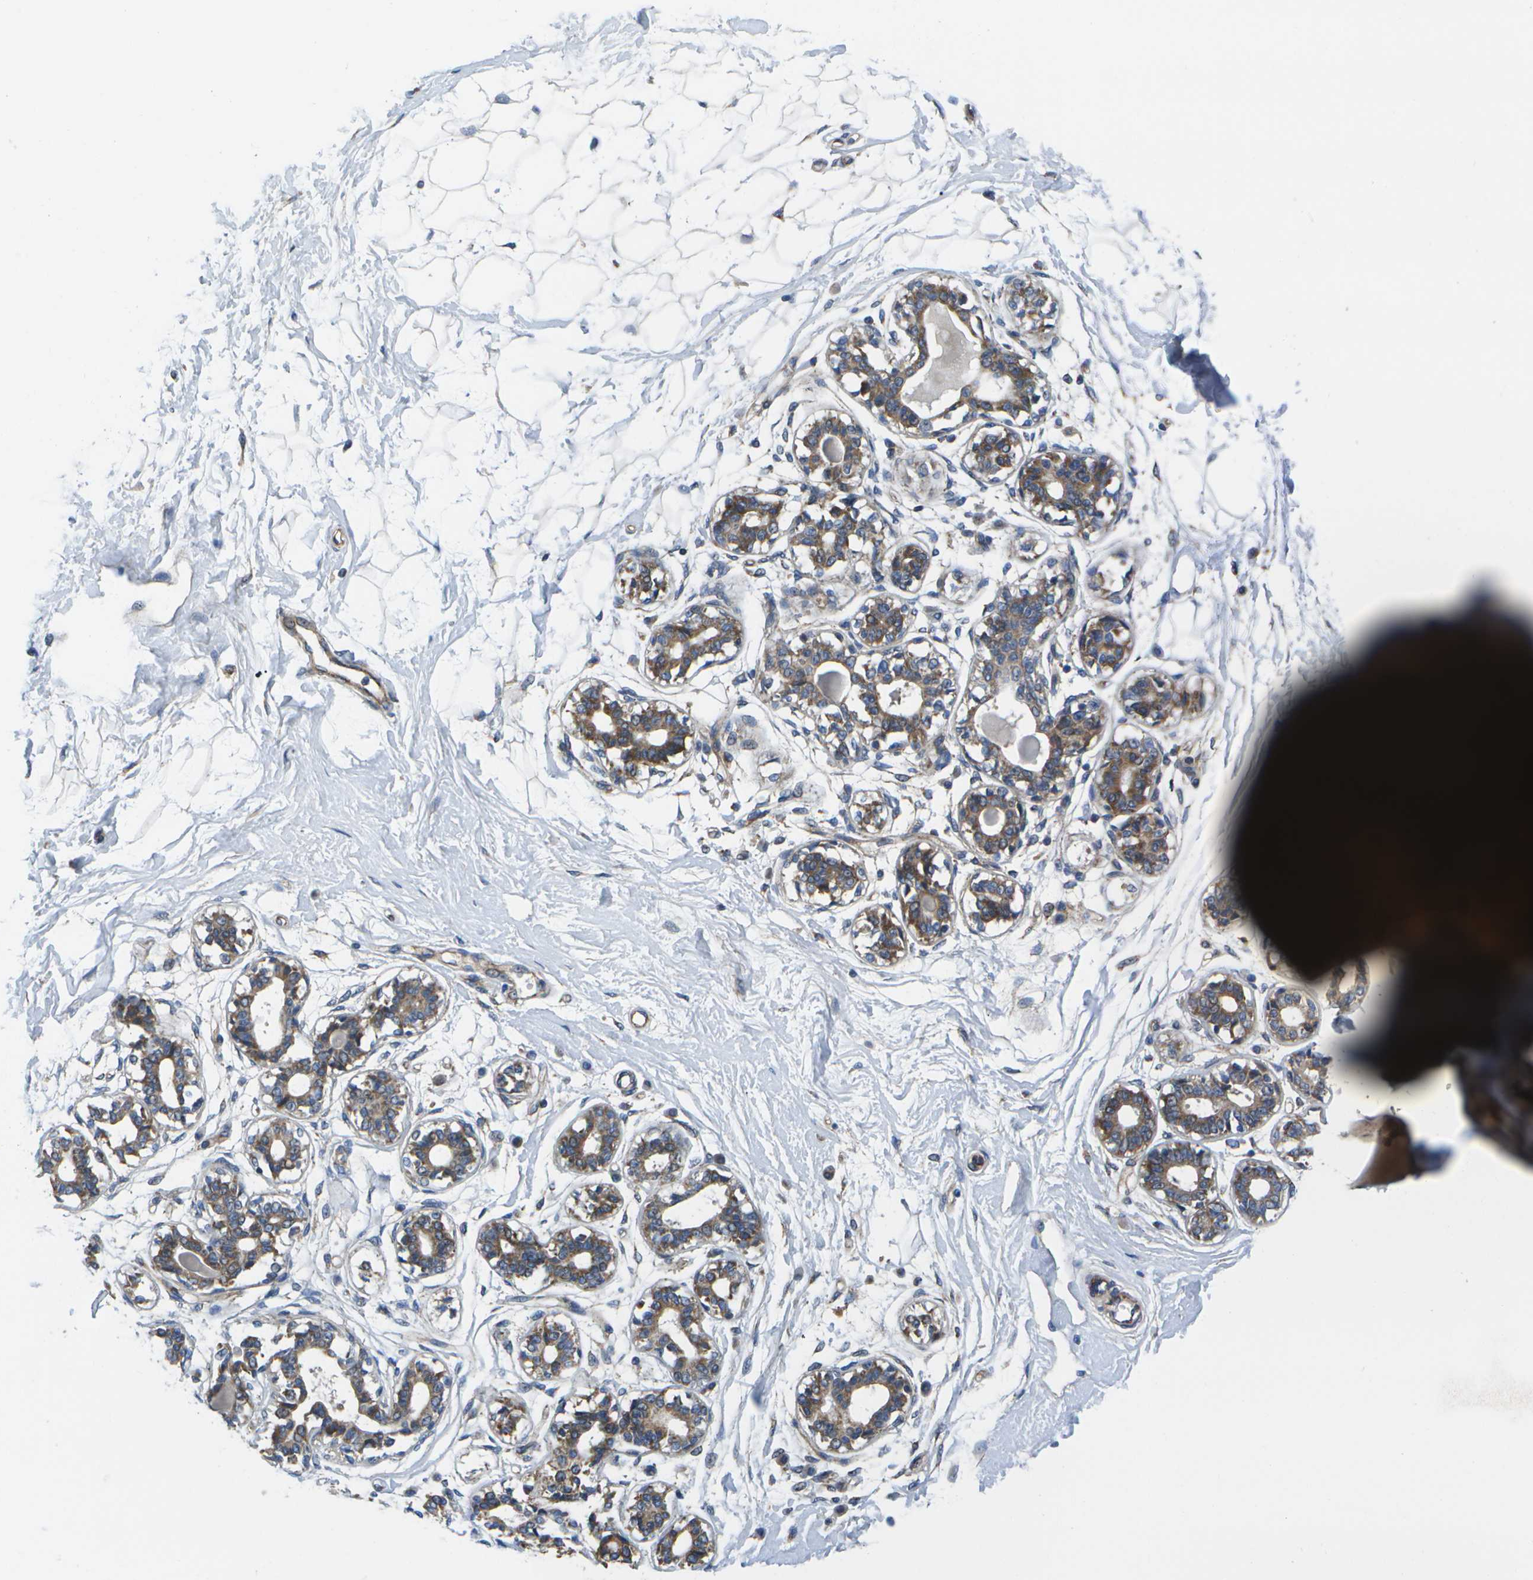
{"staining": {"intensity": "weak", "quantity": "<25%", "location": "cytoplasmic/membranous"}, "tissue": "breast", "cell_type": "Adipocytes", "image_type": "normal", "snomed": [{"axis": "morphology", "description": "Normal tissue, NOS"}, {"axis": "topography", "description": "Breast"}], "caption": "Immunohistochemical staining of normal human breast reveals no significant expression in adipocytes.", "gene": "MVK", "patient": {"sex": "female", "age": 45}}